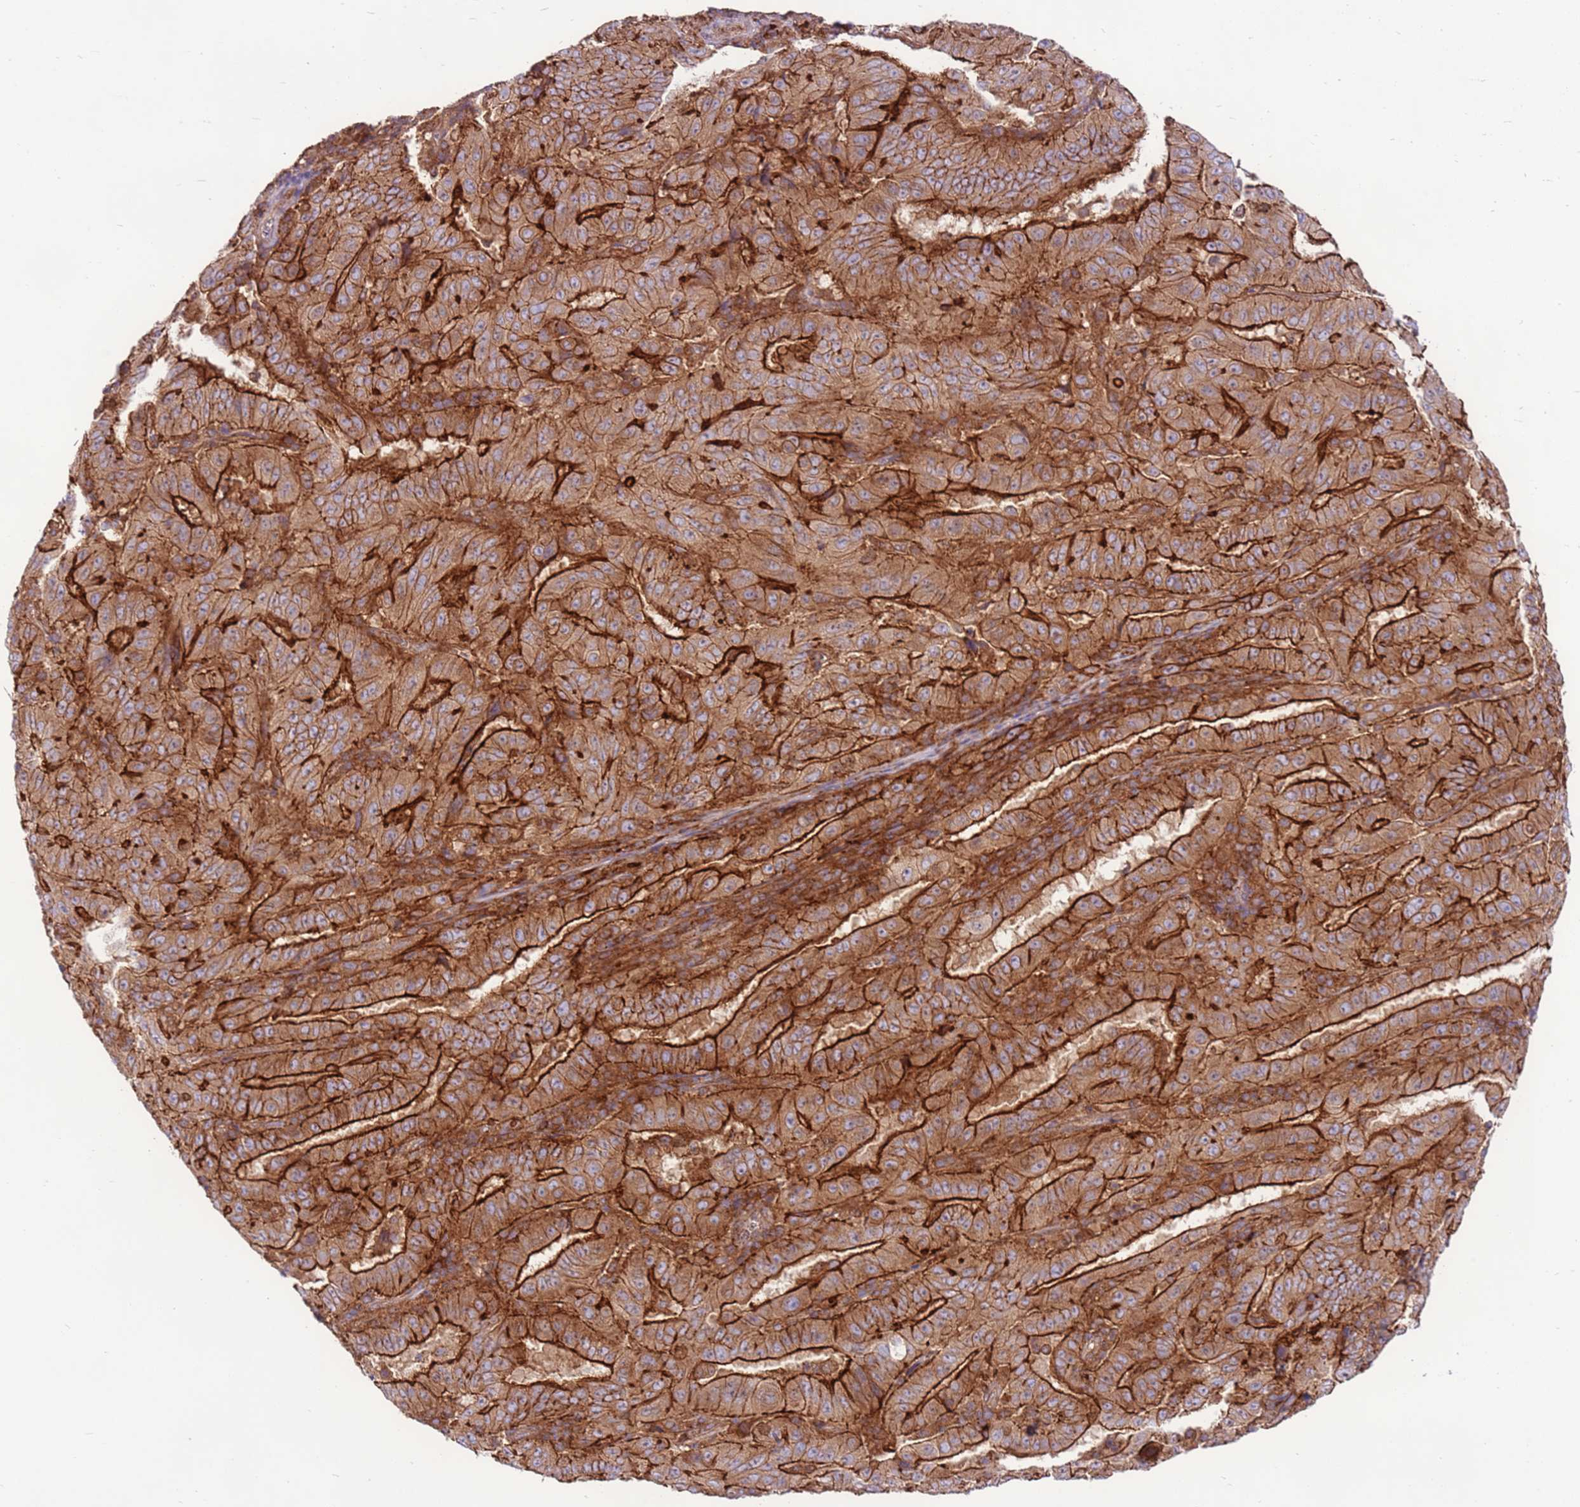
{"staining": {"intensity": "strong", "quantity": ">75%", "location": "cytoplasmic/membranous"}, "tissue": "pancreatic cancer", "cell_type": "Tumor cells", "image_type": "cancer", "snomed": [{"axis": "morphology", "description": "Adenocarcinoma, NOS"}, {"axis": "topography", "description": "Pancreas"}], "caption": "About >75% of tumor cells in human pancreatic cancer show strong cytoplasmic/membranous protein positivity as visualized by brown immunohistochemical staining.", "gene": "DDX19B", "patient": {"sex": "male", "age": 63}}